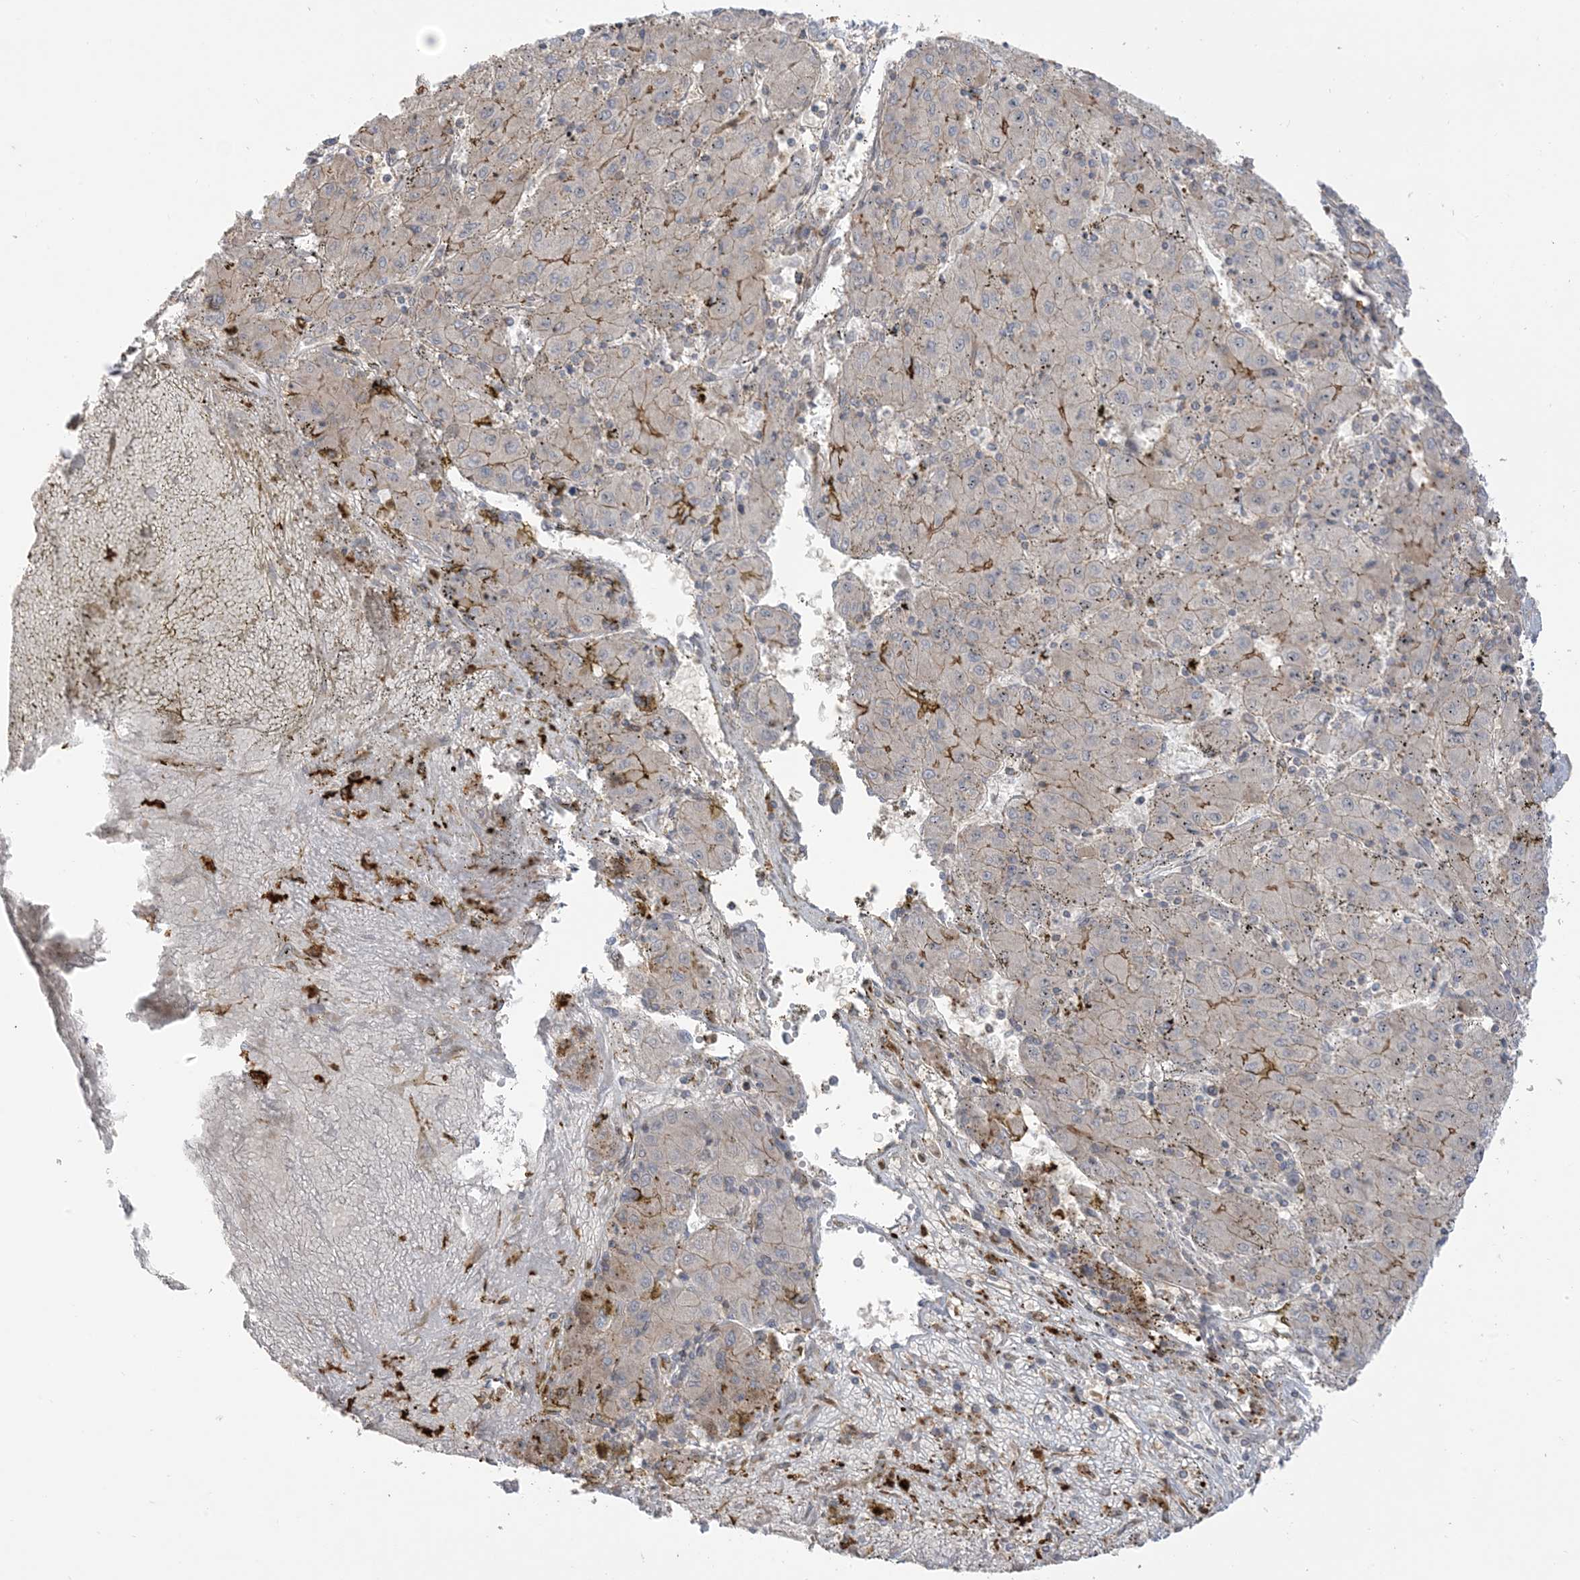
{"staining": {"intensity": "moderate", "quantity": "<25%", "location": "cytoplasmic/membranous"}, "tissue": "liver cancer", "cell_type": "Tumor cells", "image_type": "cancer", "snomed": [{"axis": "morphology", "description": "Carcinoma, Hepatocellular, NOS"}, {"axis": "topography", "description": "Liver"}], "caption": "Immunohistochemical staining of human liver hepatocellular carcinoma reveals low levels of moderate cytoplasmic/membranous expression in approximately <25% of tumor cells.", "gene": "ICMT", "patient": {"sex": "male", "age": 72}}